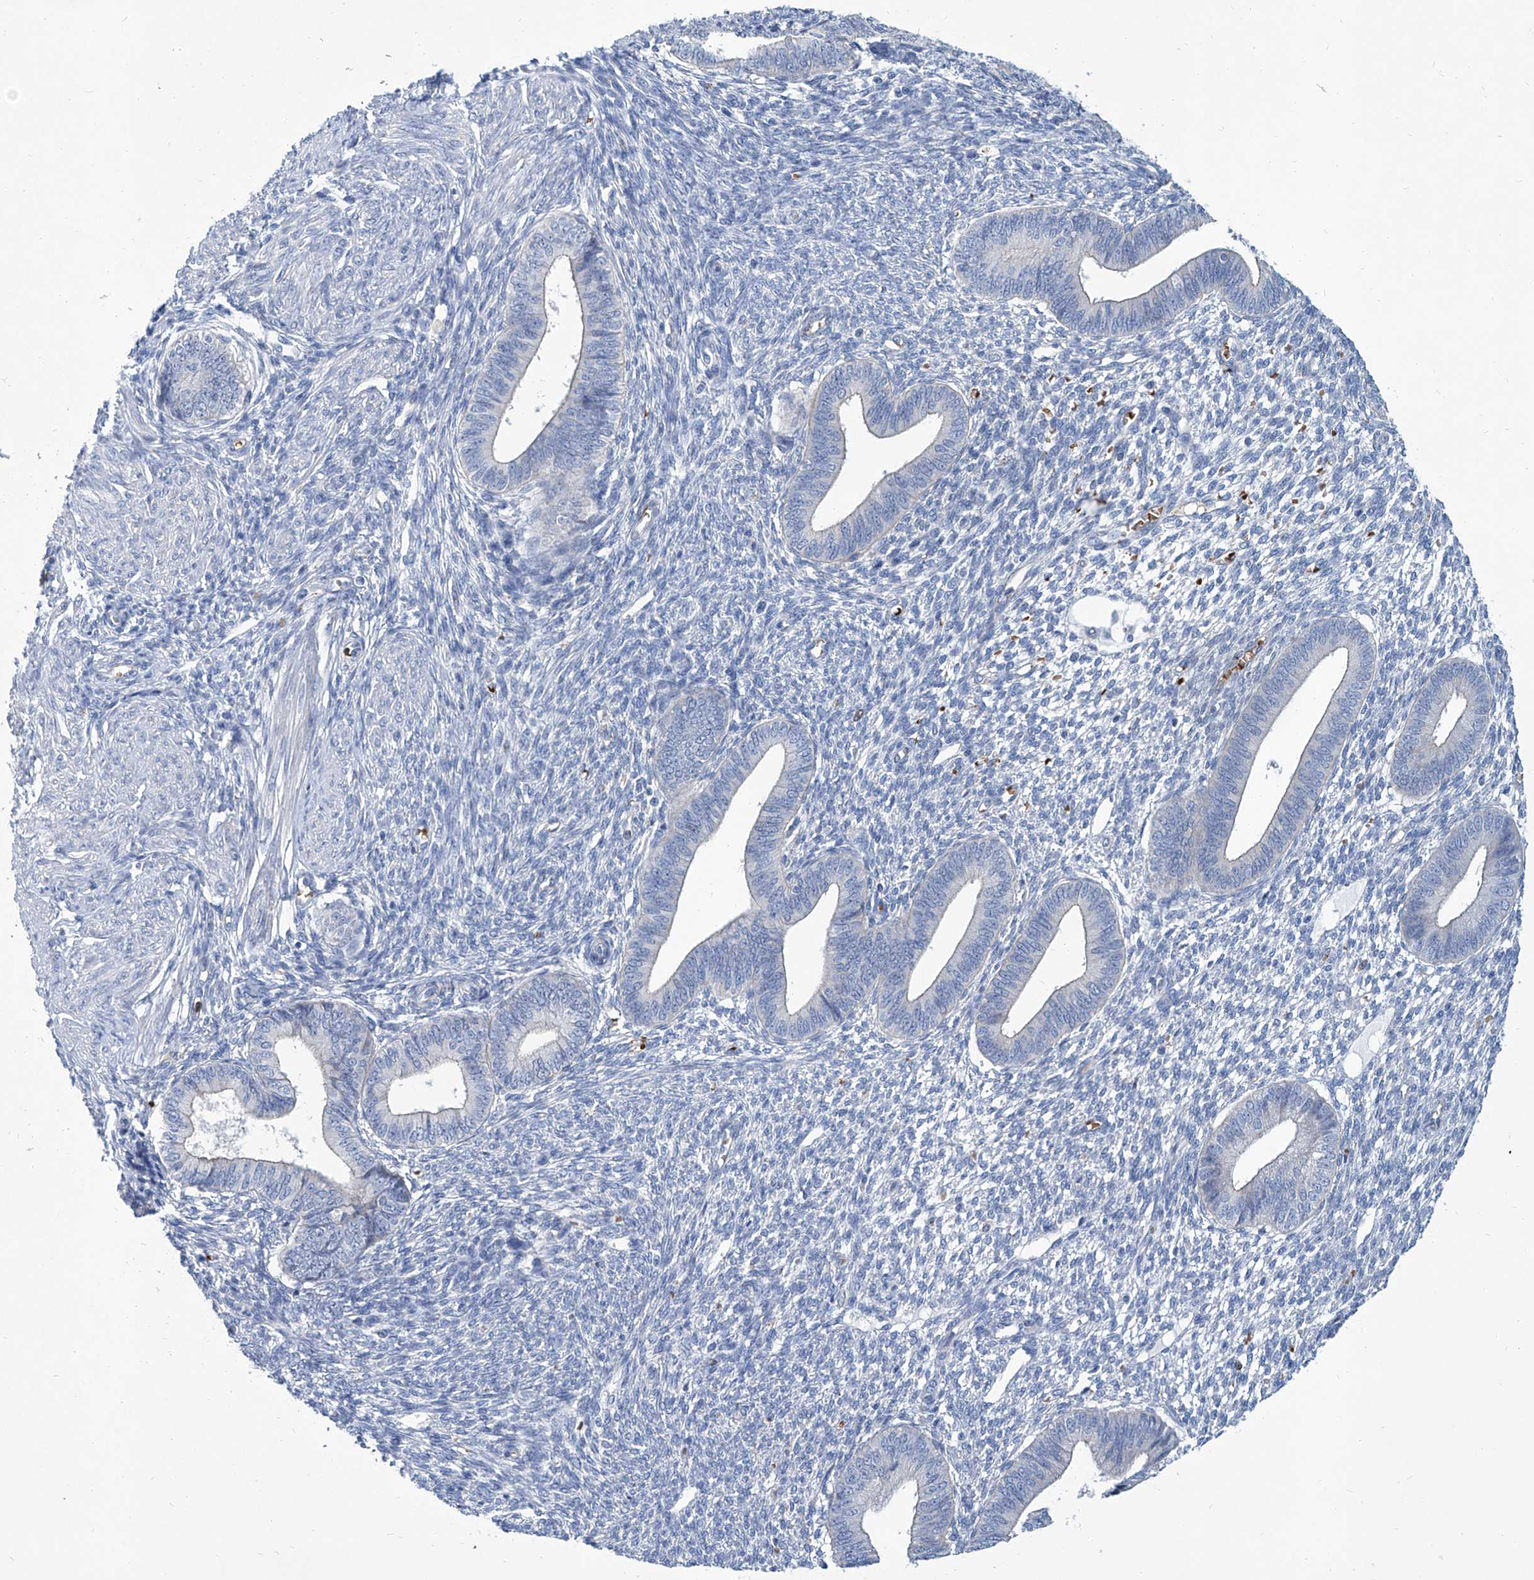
{"staining": {"intensity": "negative", "quantity": "none", "location": "none"}, "tissue": "endometrium", "cell_type": "Cells in endometrial stroma", "image_type": "normal", "snomed": [{"axis": "morphology", "description": "Normal tissue, NOS"}, {"axis": "topography", "description": "Endometrium"}], "caption": "This is an immunohistochemistry (IHC) photomicrograph of unremarkable human endometrium. There is no positivity in cells in endometrial stroma.", "gene": "FPR2", "patient": {"sex": "female", "age": 46}}